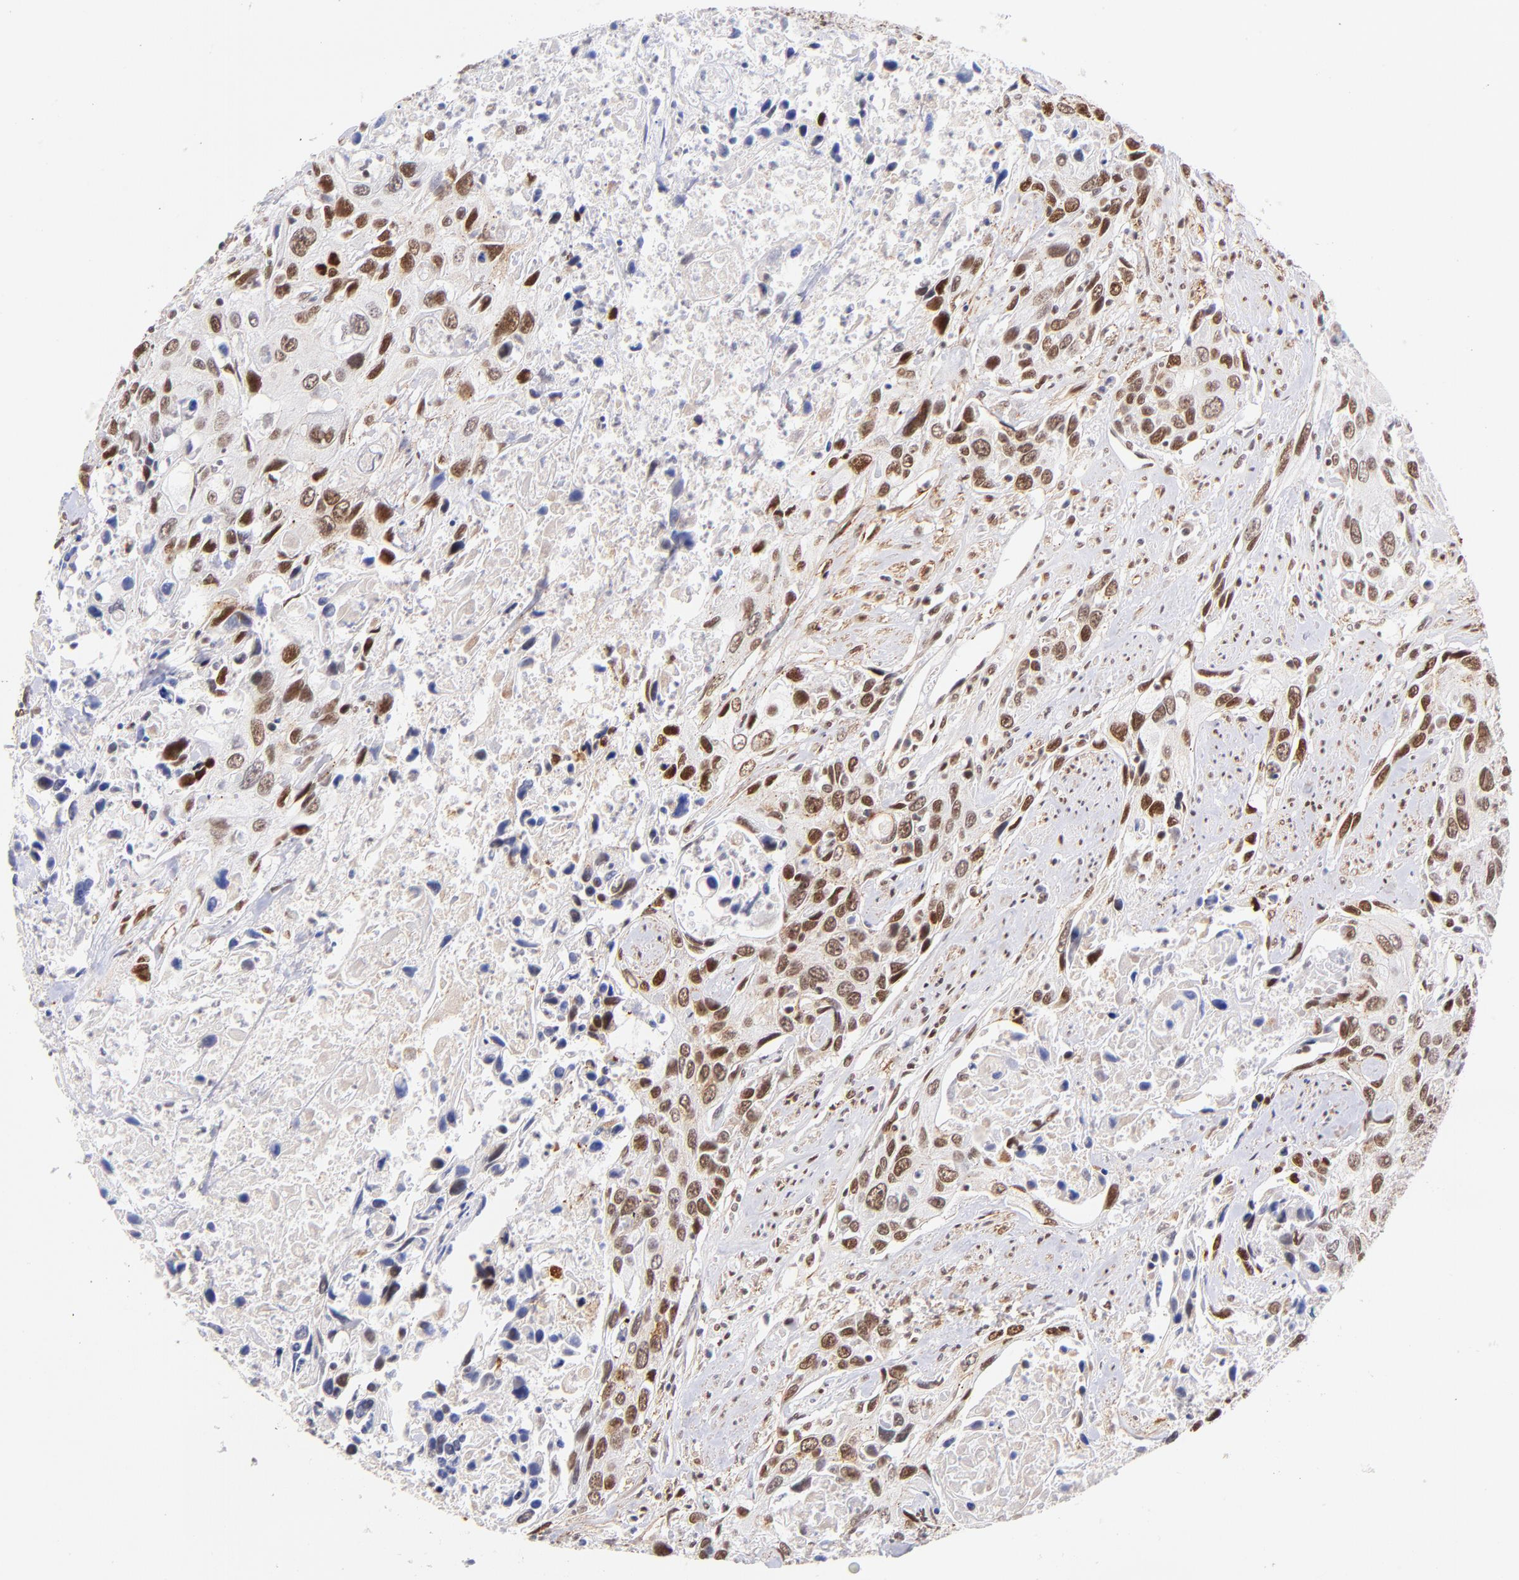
{"staining": {"intensity": "moderate", "quantity": ">75%", "location": "nuclear"}, "tissue": "urothelial cancer", "cell_type": "Tumor cells", "image_type": "cancer", "snomed": [{"axis": "morphology", "description": "Urothelial carcinoma, High grade"}, {"axis": "topography", "description": "Urinary bladder"}], "caption": "IHC micrograph of neoplastic tissue: urothelial cancer stained using immunohistochemistry exhibits medium levels of moderate protein expression localized specifically in the nuclear of tumor cells, appearing as a nuclear brown color.", "gene": "MIDEAS", "patient": {"sex": "male", "age": 71}}